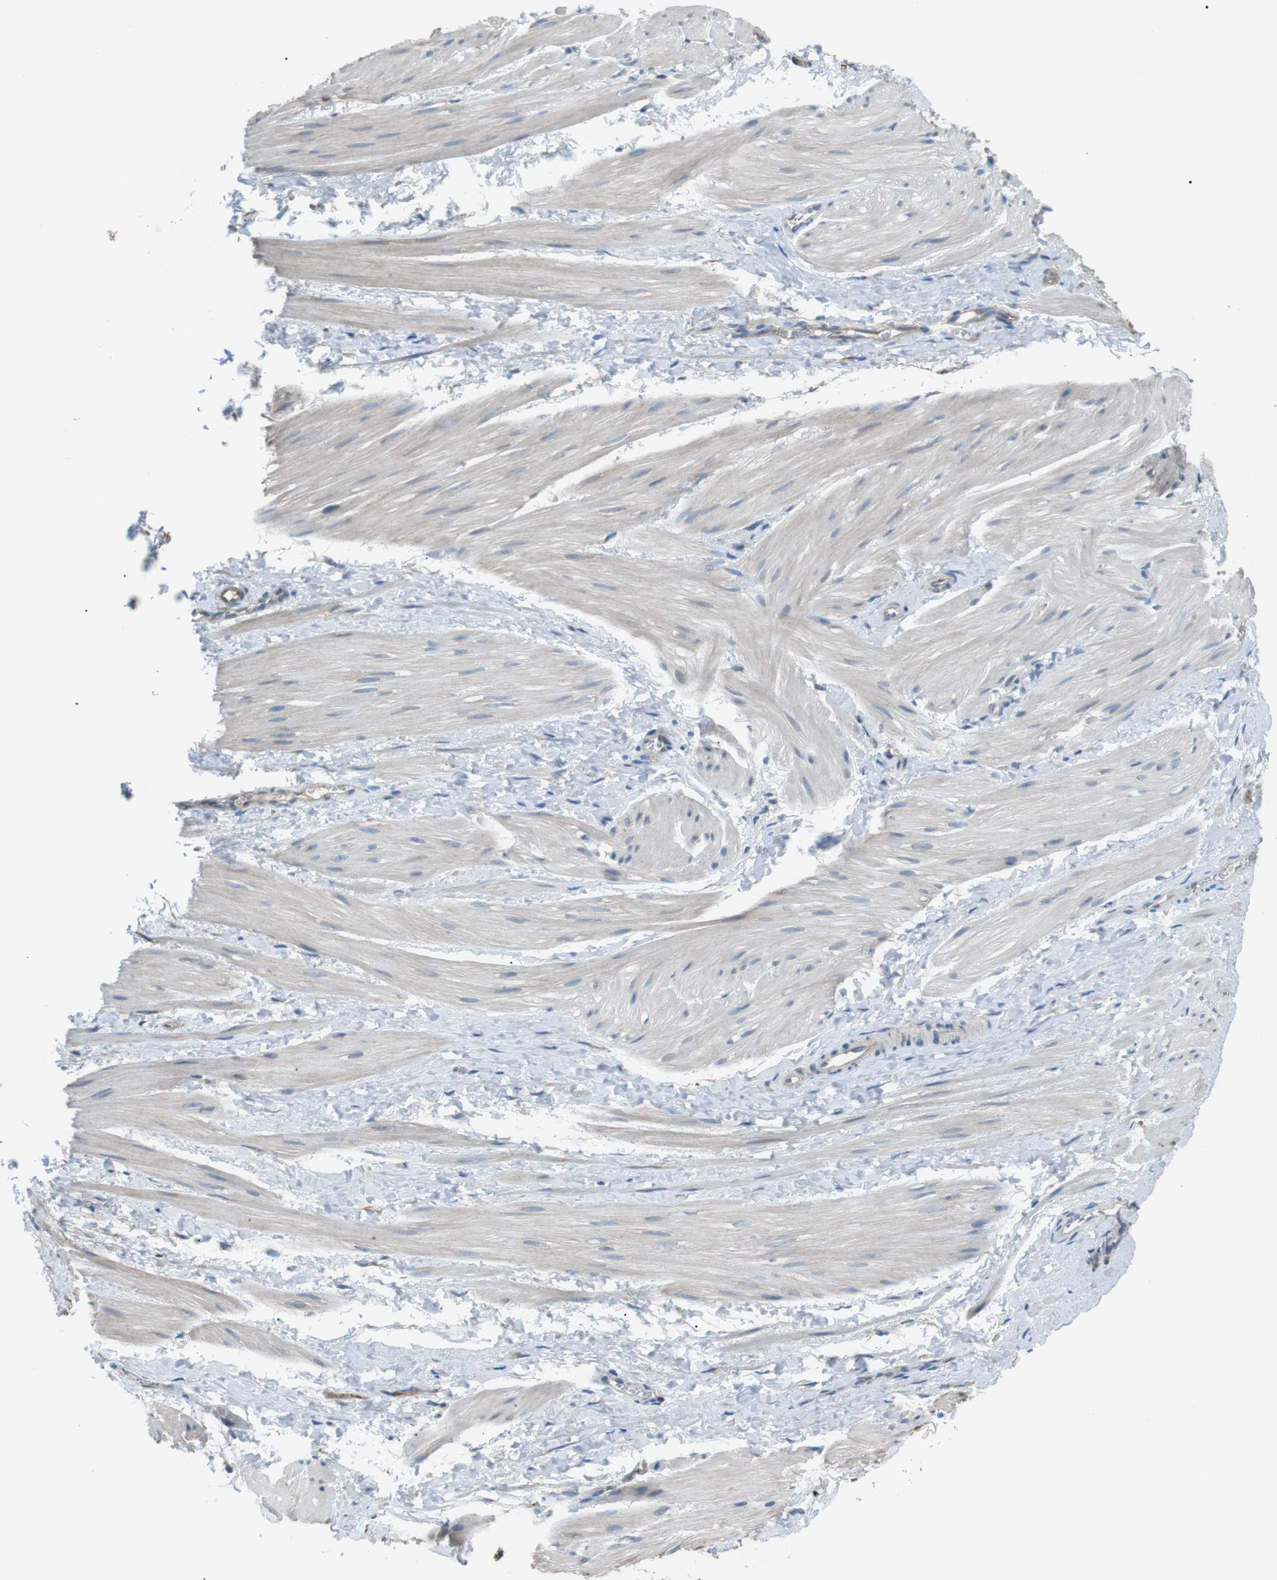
{"staining": {"intensity": "negative", "quantity": "none", "location": "none"}, "tissue": "smooth muscle", "cell_type": "Smooth muscle cells", "image_type": "normal", "snomed": [{"axis": "morphology", "description": "Normal tissue, NOS"}, {"axis": "topography", "description": "Smooth muscle"}], "caption": "Immunohistochemistry (IHC) of benign smooth muscle demonstrates no staining in smooth muscle cells.", "gene": "CDH26", "patient": {"sex": "male", "age": 16}}